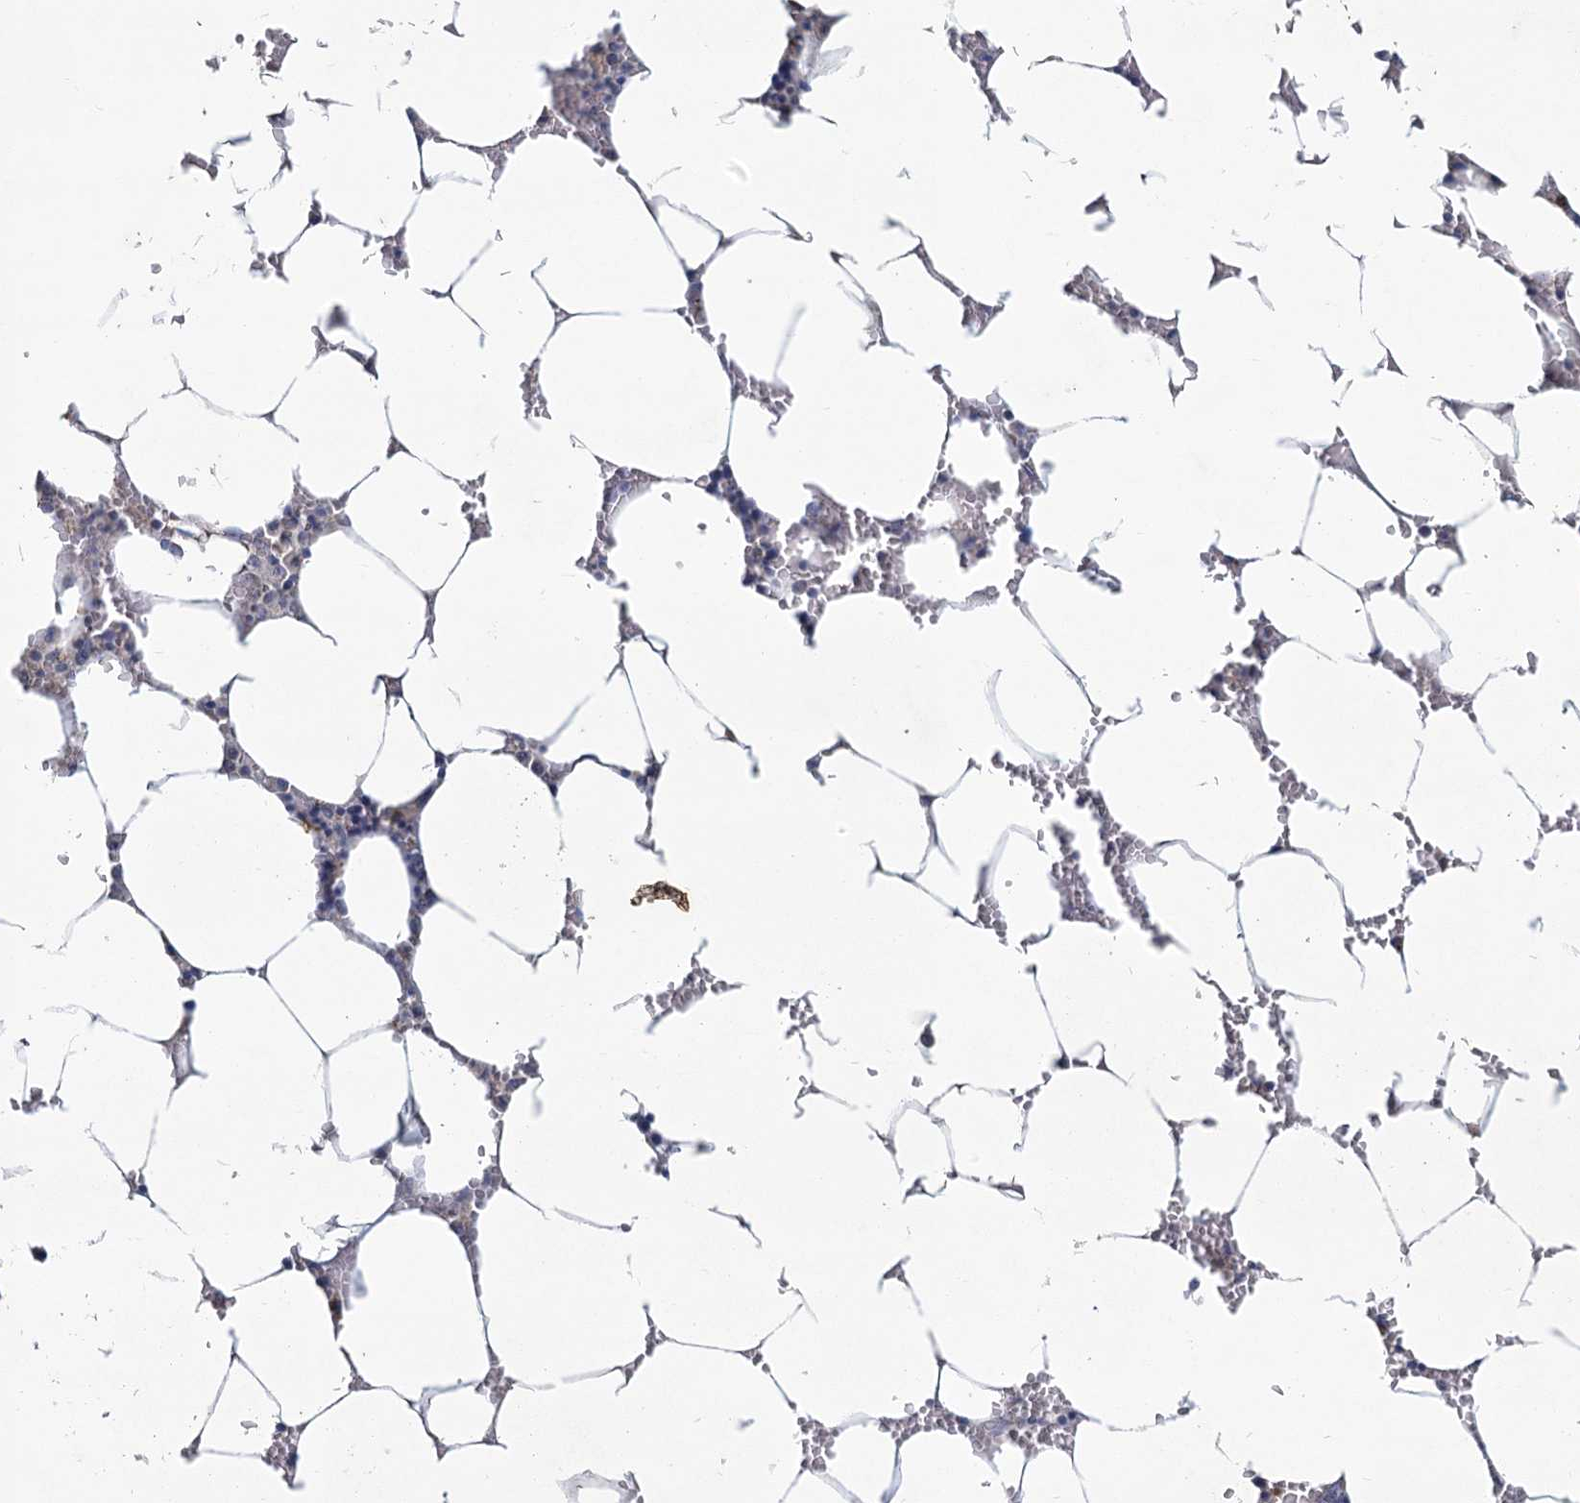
{"staining": {"intensity": "negative", "quantity": "none", "location": "none"}, "tissue": "bone marrow", "cell_type": "Hematopoietic cells", "image_type": "normal", "snomed": [{"axis": "morphology", "description": "Normal tissue, NOS"}, {"axis": "topography", "description": "Bone marrow"}], "caption": "Immunohistochemistry of benign bone marrow shows no staining in hematopoietic cells. (Brightfield microscopy of DAB immunohistochemistry (IHC) at high magnification).", "gene": "NDUFC2", "patient": {"sex": "male", "age": 70}}